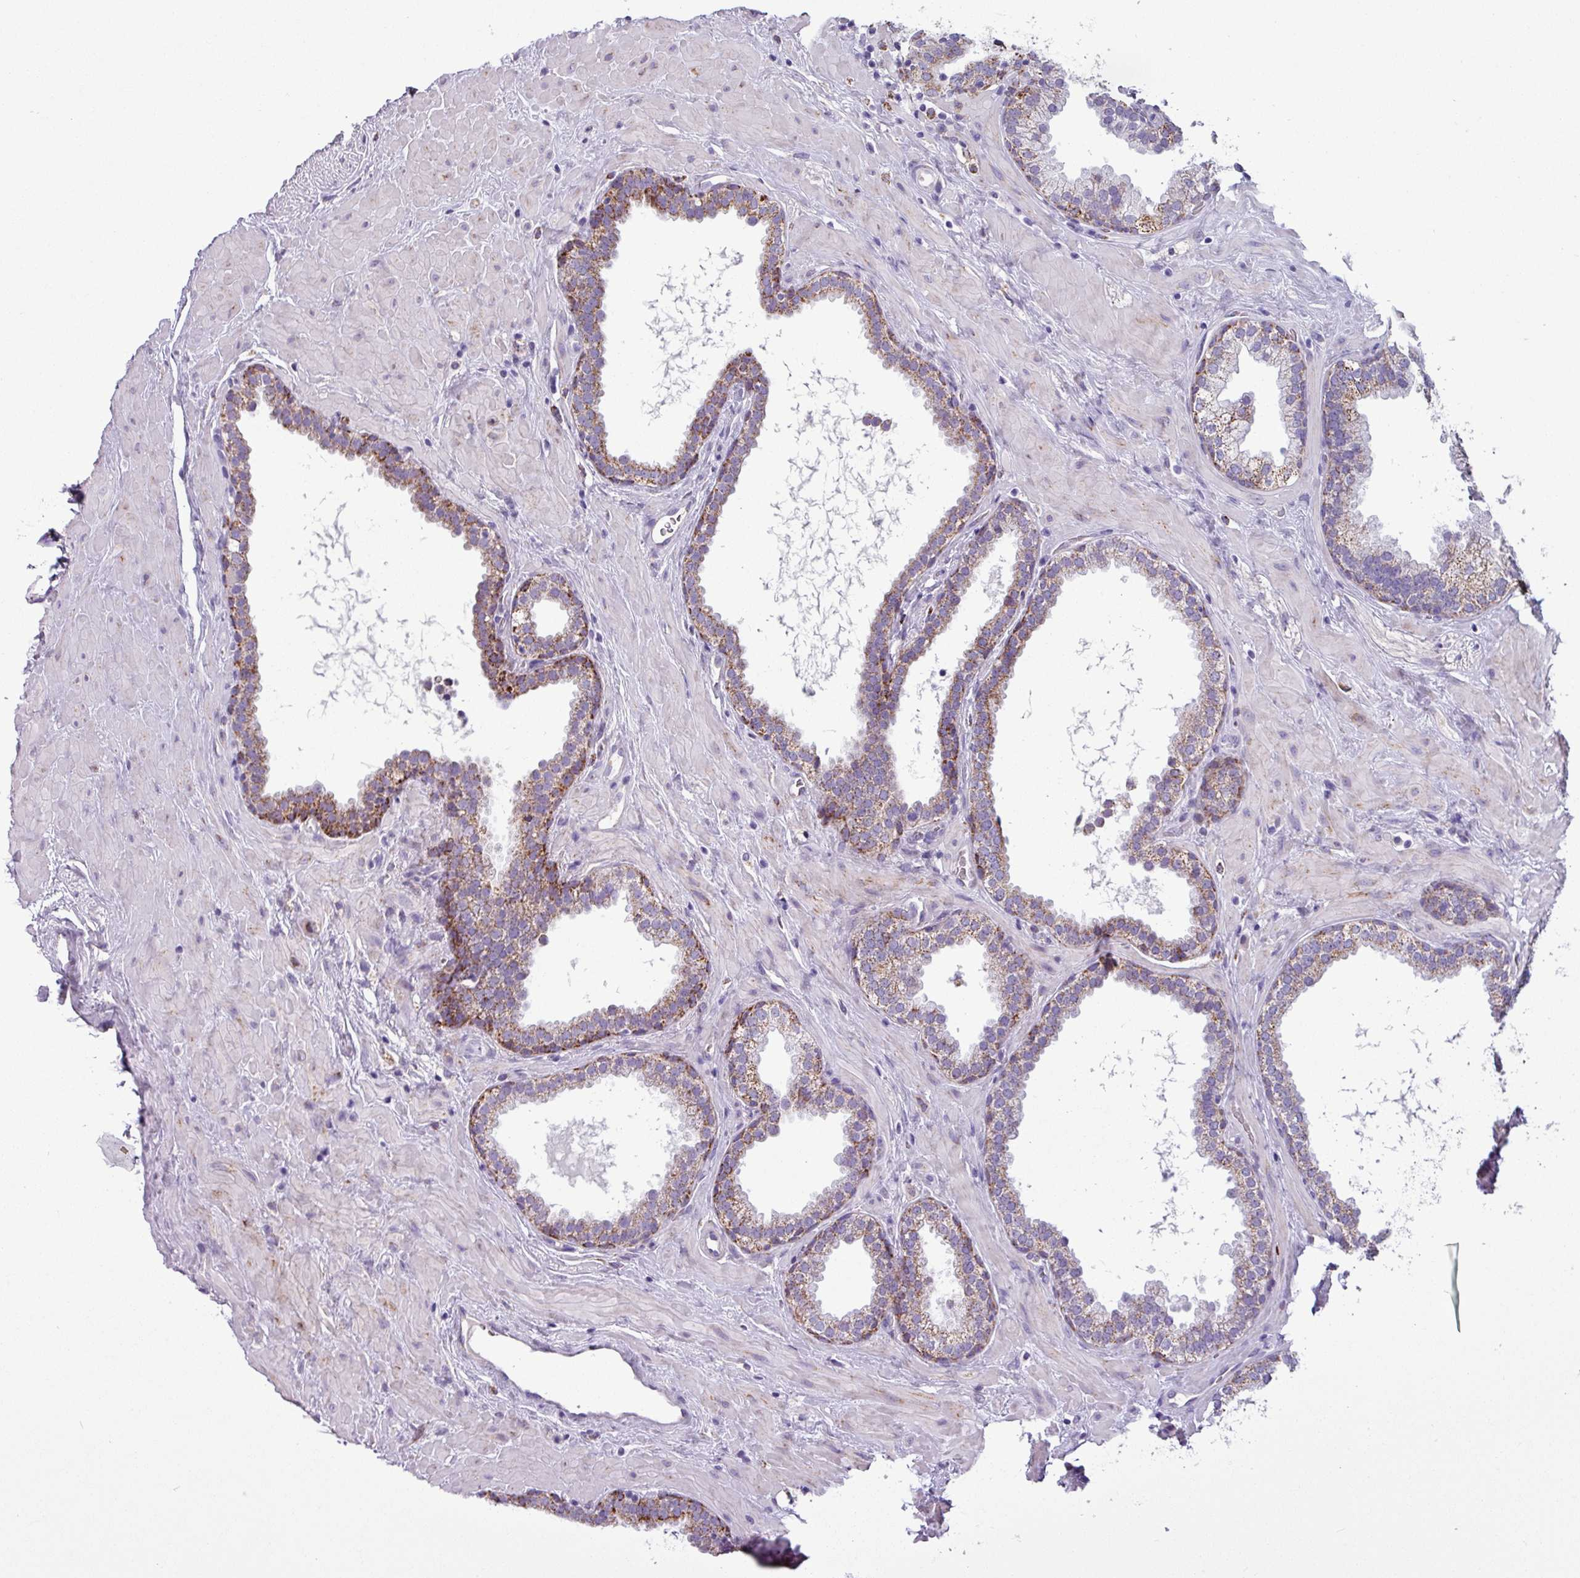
{"staining": {"intensity": "moderate", "quantity": "25%-75%", "location": "cytoplasmic/membranous"}, "tissue": "prostate", "cell_type": "Glandular cells", "image_type": "normal", "snomed": [{"axis": "morphology", "description": "Normal tissue, NOS"}, {"axis": "topography", "description": "Prostate"}], "caption": "Moderate cytoplasmic/membranous positivity is appreciated in about 25%-75% of glandular cells in unremarkable prostate.", "gene": "ZNF667", "patient": {"sex": "male", "age": 51}}